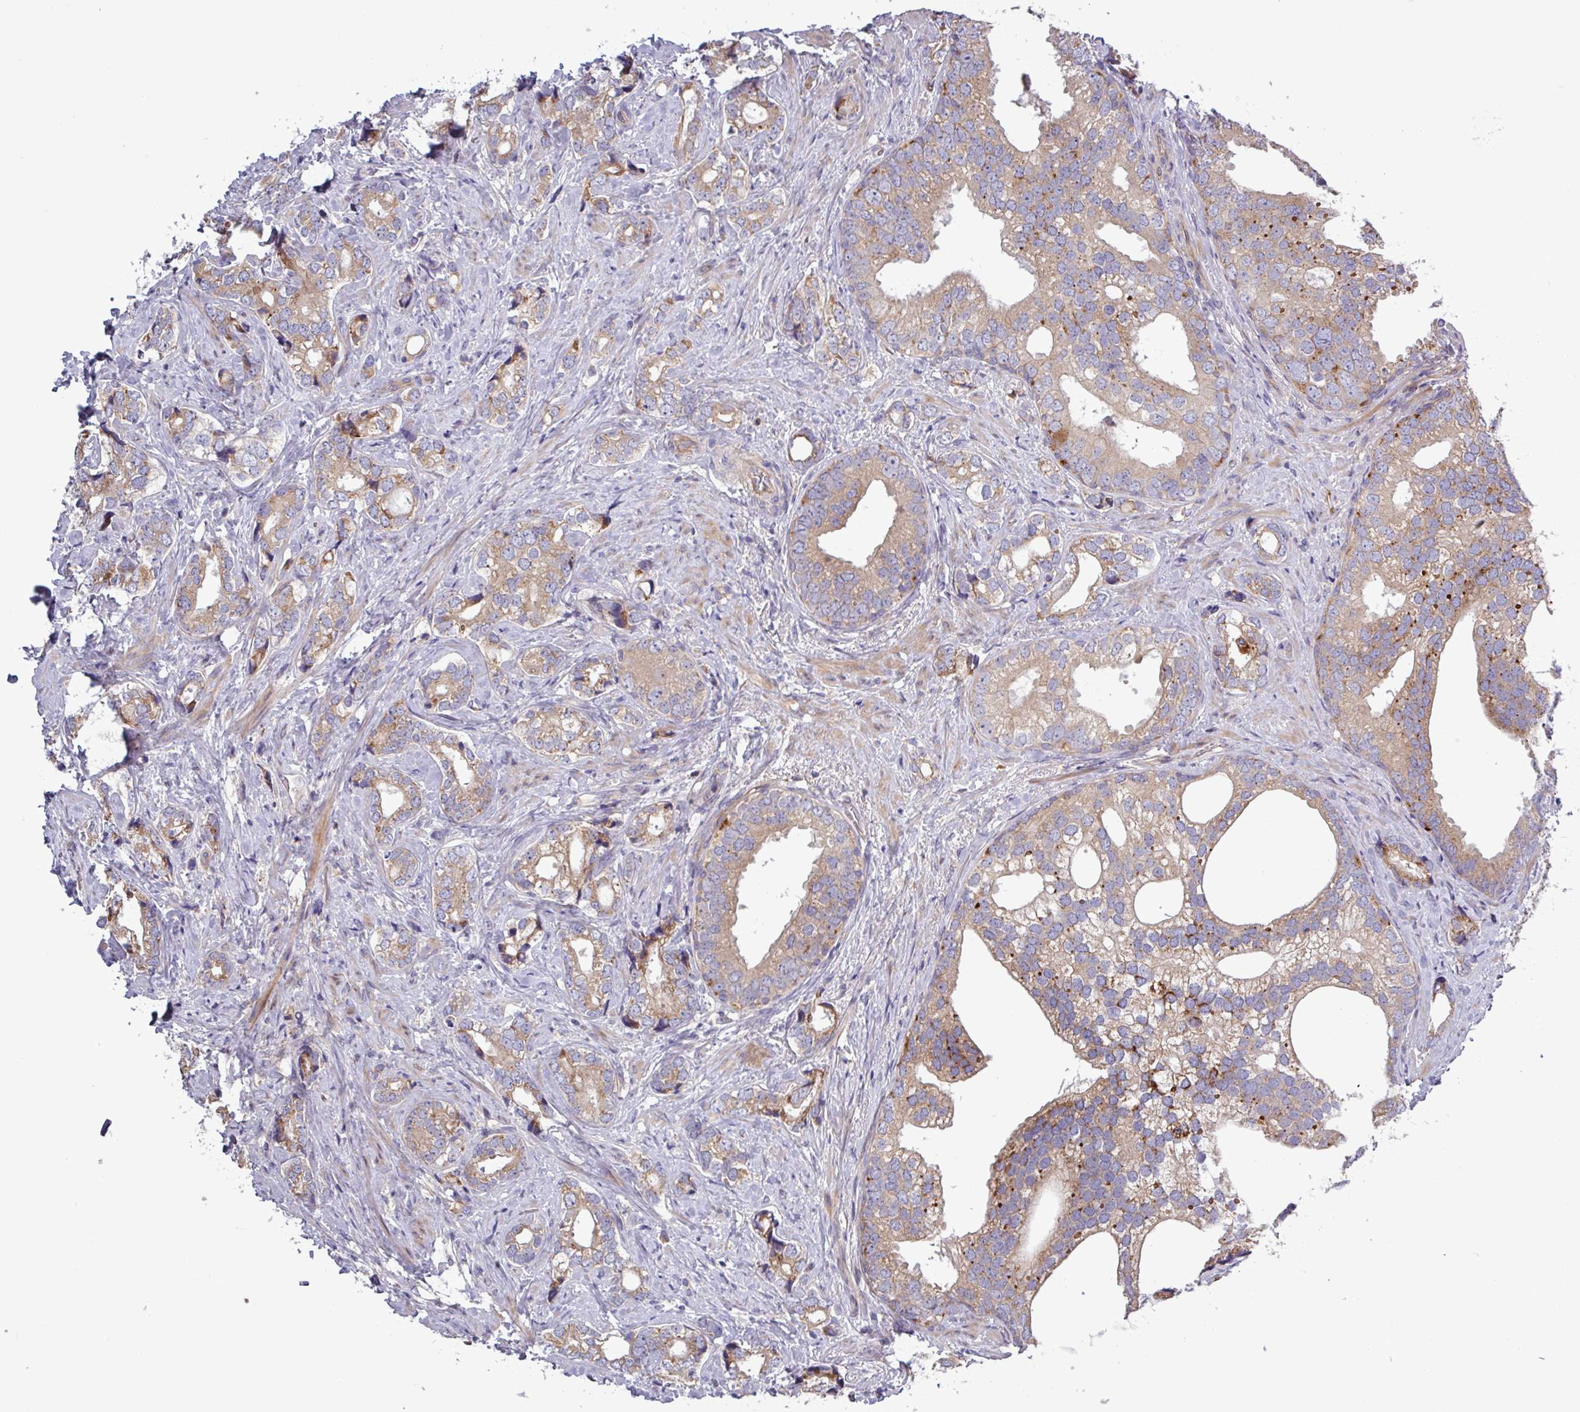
{"staining": {"intensity": "moderate", "quantity": ">75%", "location": "cytoplasmic/membranous"}, "tissue": "prostate cancer", "cell_type": "Tumor cells", "image_type": "cancer", "snomed": [{"axis": "morphology", "description": "Adenocarcinoma, High grade"}, {"axis": "topography", "description": "Prostate"}], "caption": "Prostate cancer tissue exhibits moderate cytoplasmic/membranous staining in approximately >75% of tumor cells", "gene": "PLIN2", "patient": {"sex": "male", "age": 75}}